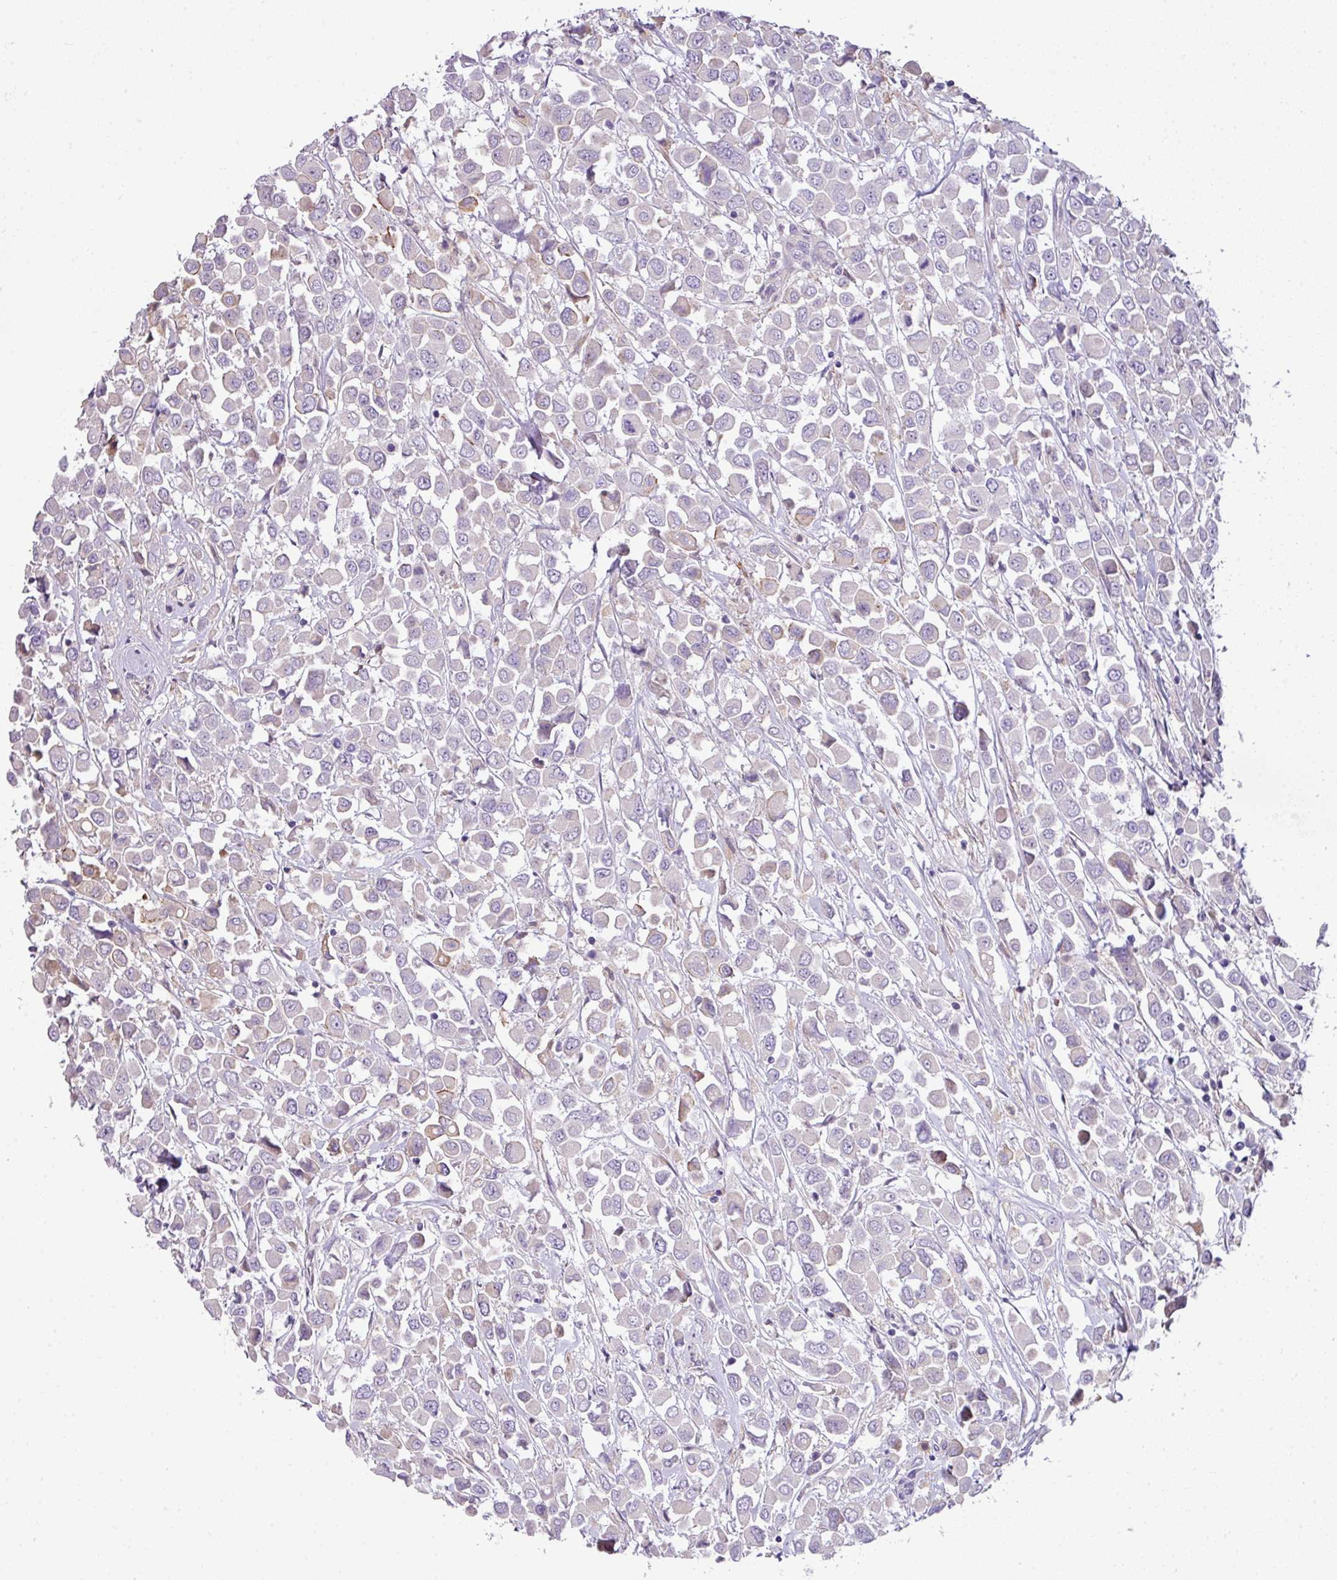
{"staining": {"intensity": "negative", "quantity": "none", "location": "none"}, "tissue": "breast cancer", "cell_type": "Tumor cells", "image_type": "cancer", "snomed": [{"axis": "morphology", "description": "Duct carcinoma"}, {"axis": "topography", "description": "Breast"}], "caption": "This is a micrograph of immunohistochemistry staining of breast cancer (infiltrating ductal carcinoma), which shows no staining in tumor cells.", "gene": "PIK3R5", "patient": {"sex": "female", "age": 61}}